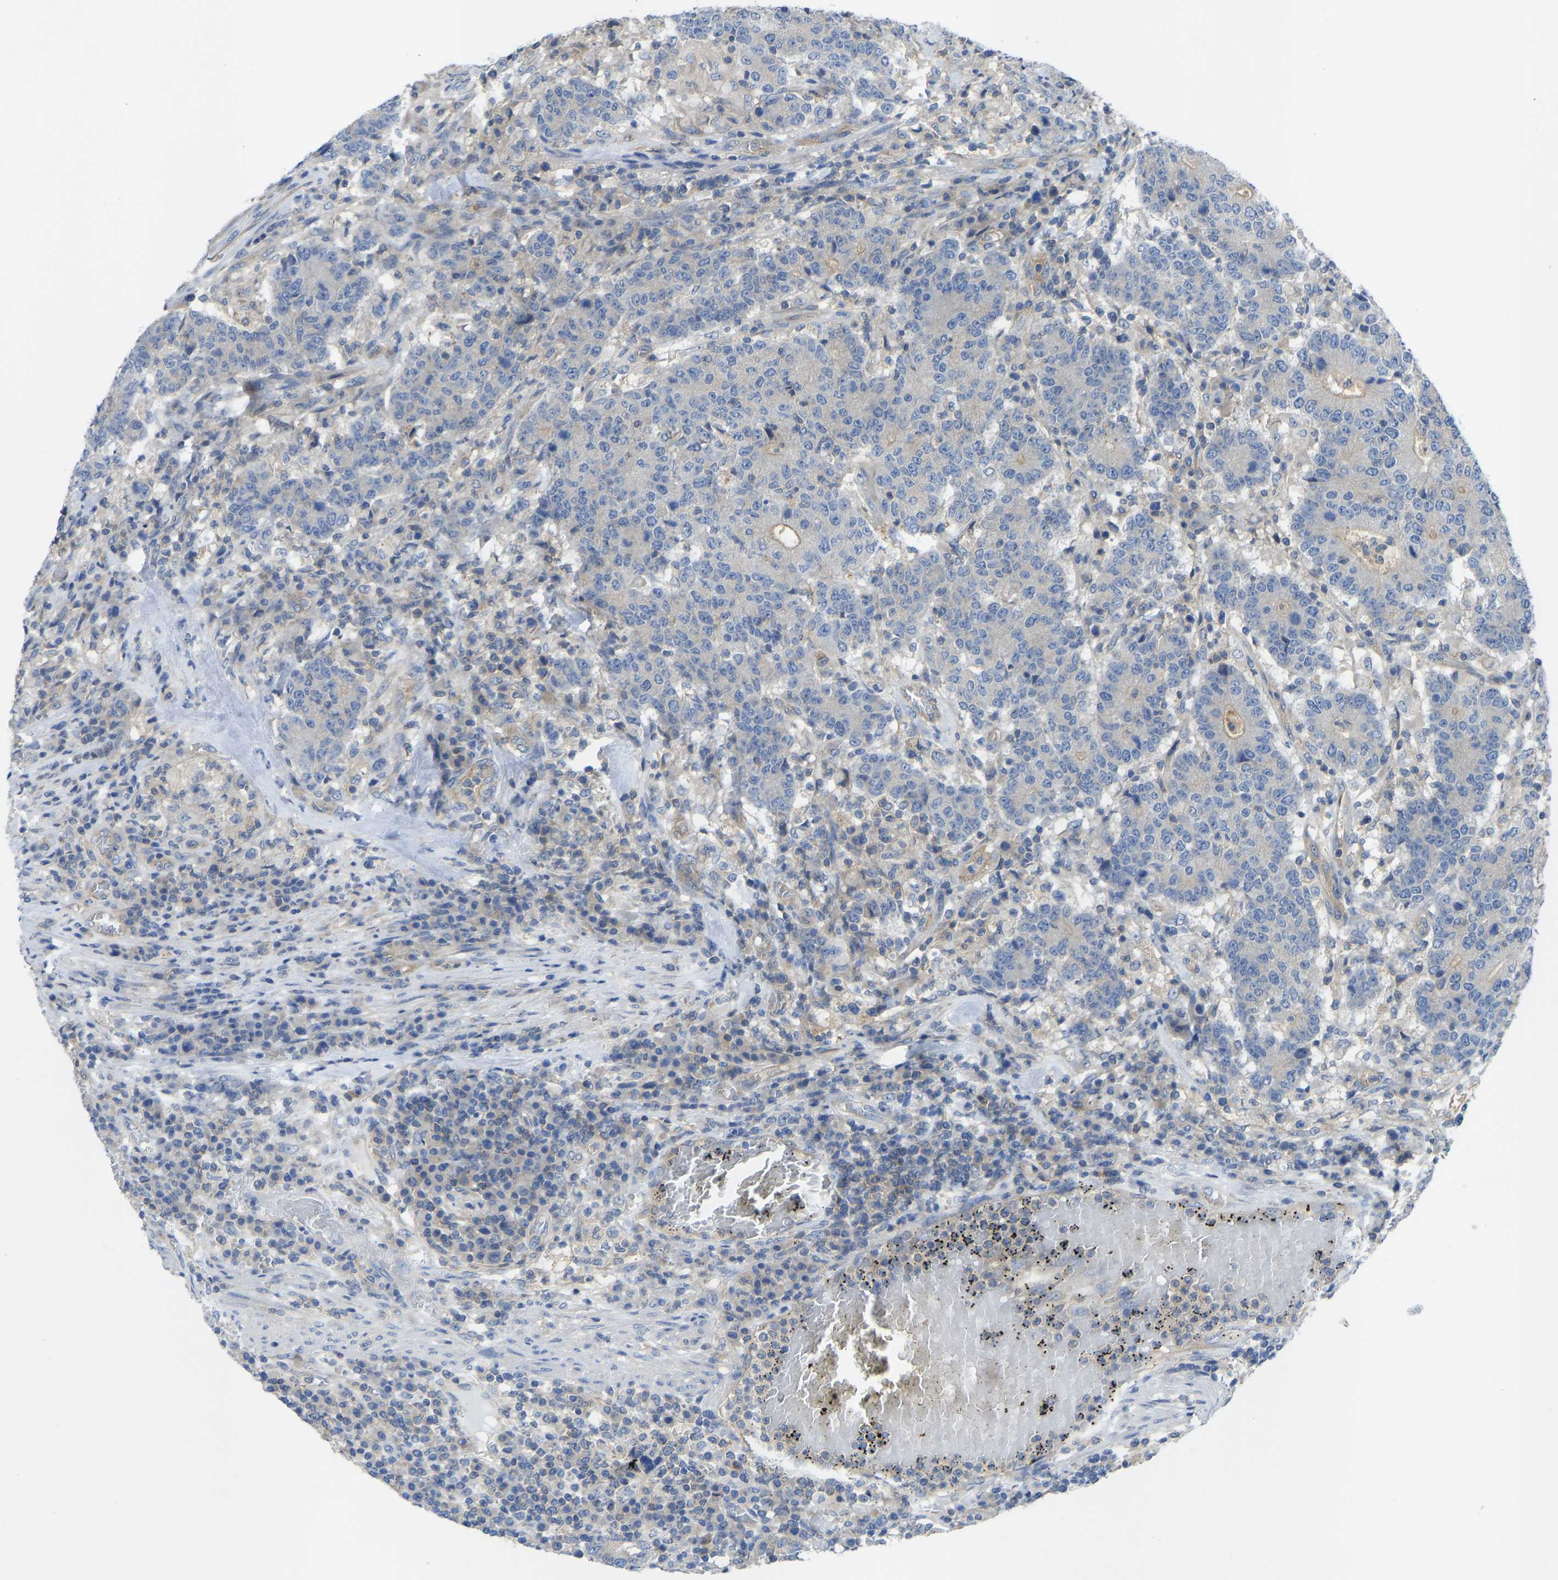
{"staining": {"intensity": "negative", "quantity": "none", "location": "none"}, "tissue": "colorectal cancer", "cell_type": "Tumor cells", "image_type": "cancer", "snomed": [{"axis": "morphology", "description": "Normal tissue, NOS"}, {"axis": "morphology", "description": "Adenocarcinoma, NOS"}, {"axis": "topography", "description": "Colon"}], "caption": "Immunohistochemistry (IHC) of colorectal cancer (adenocarcinoma) reveals no staining in tumor cells.", "gene": "PPP3CA", "patient": {"sex": "female", "age": 75}}